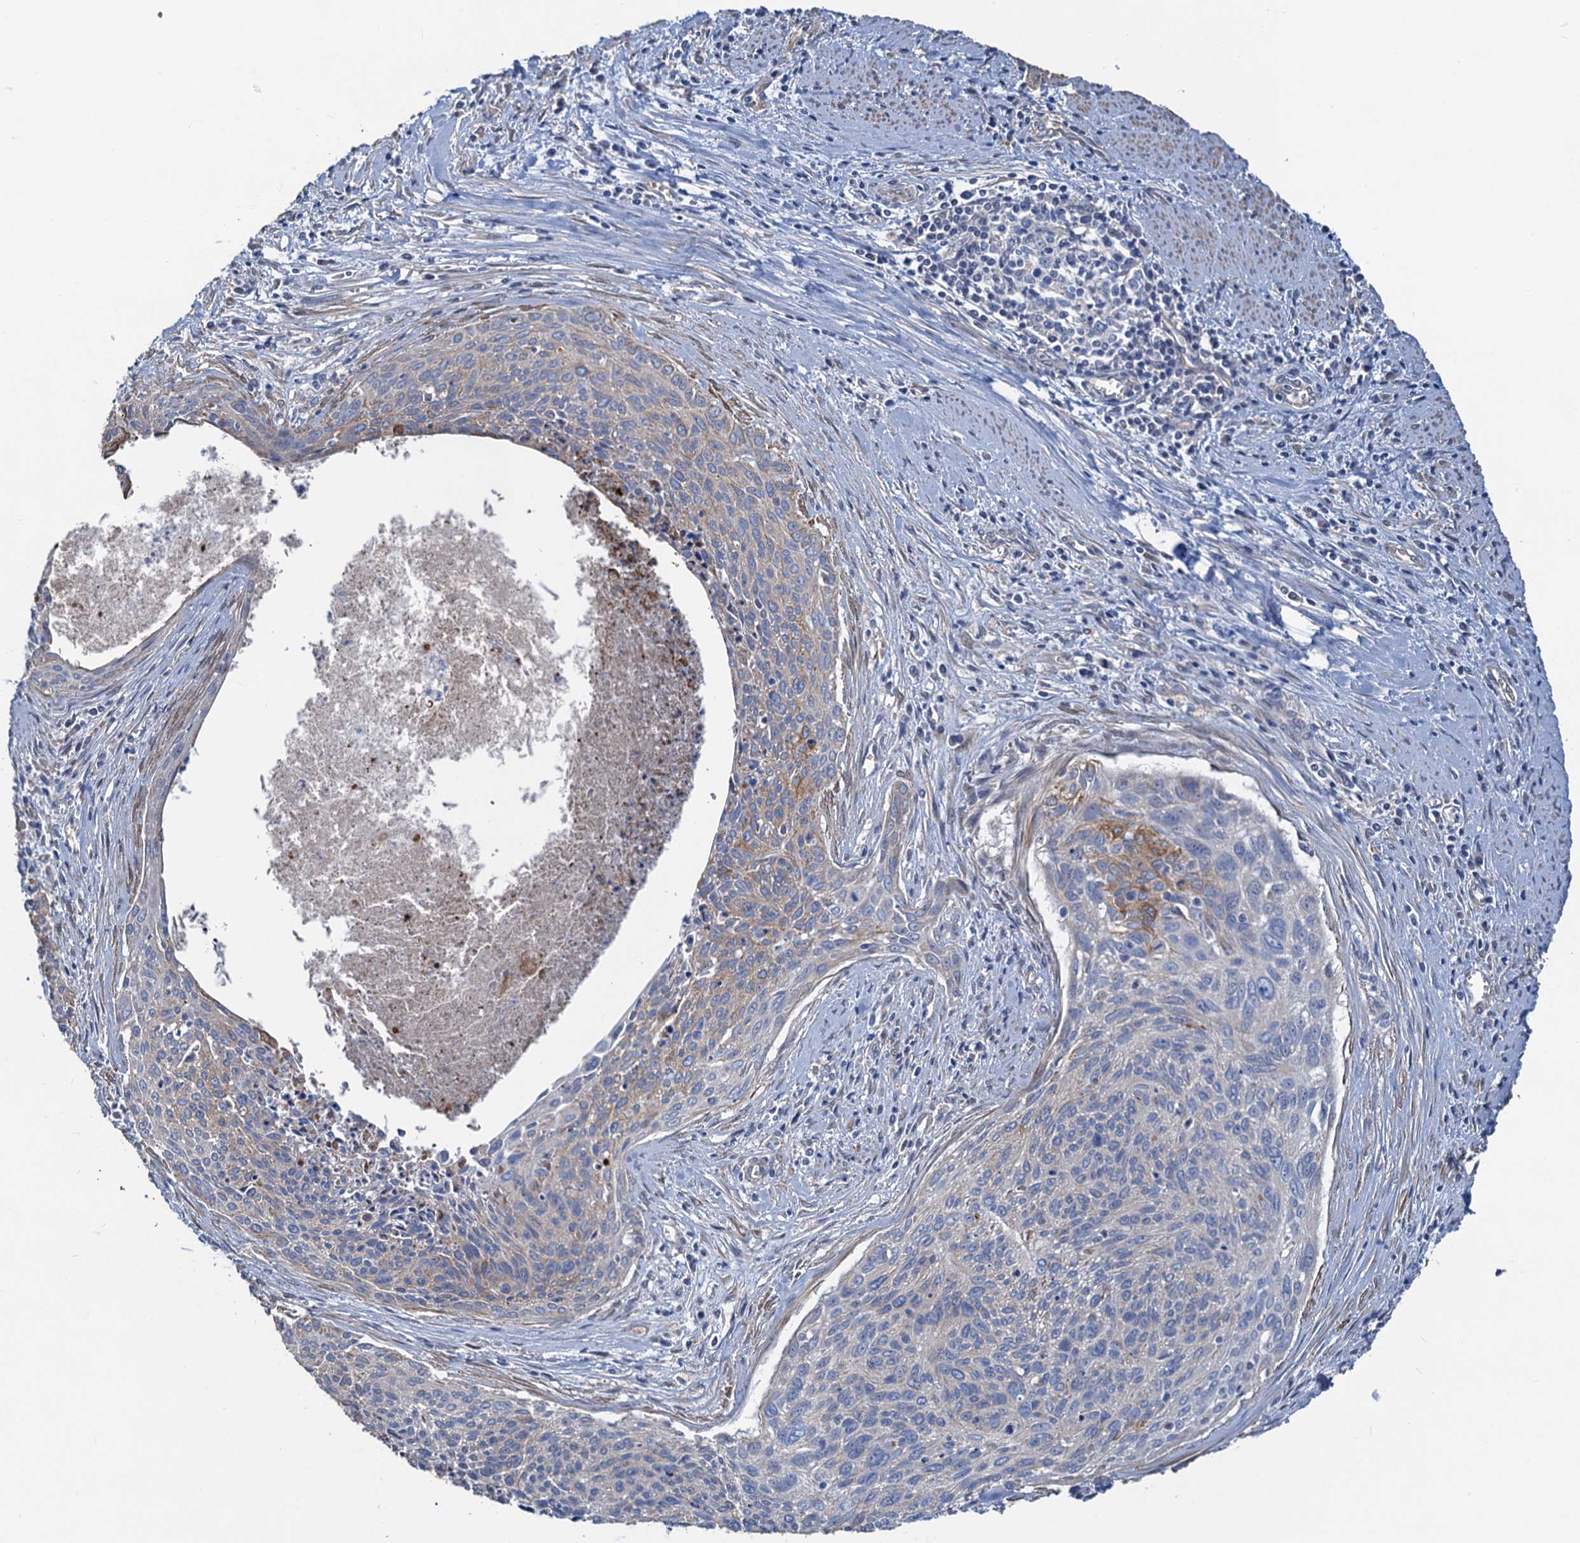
{"staining": {"intensity": "negative", "quantity": "none", "location": "none"}, "tissue": "cervical cancer", "cell_type": "Tumor cells", "image_type": "cancer", "snomed": [{"axis": "morphology", "description": "Squamous cell carcinoma, NOS"}, {"axis": "topography", "description": "Cervix"}], "caption": "Immunohistochemistry (IHC) image of neoplastic tissue: cervical cancer stained with DAB (3,3'-diaminobenzidine) reveals no significant protein positivity in tumor cells. The staining was performed using DAB to visualize the protein expression in brown, while the nuclei were stained in blue with hematoxylin (Magnification: 20x).", "gene": "SMCO3", "patient": {"sex": "female", "age": 55}}